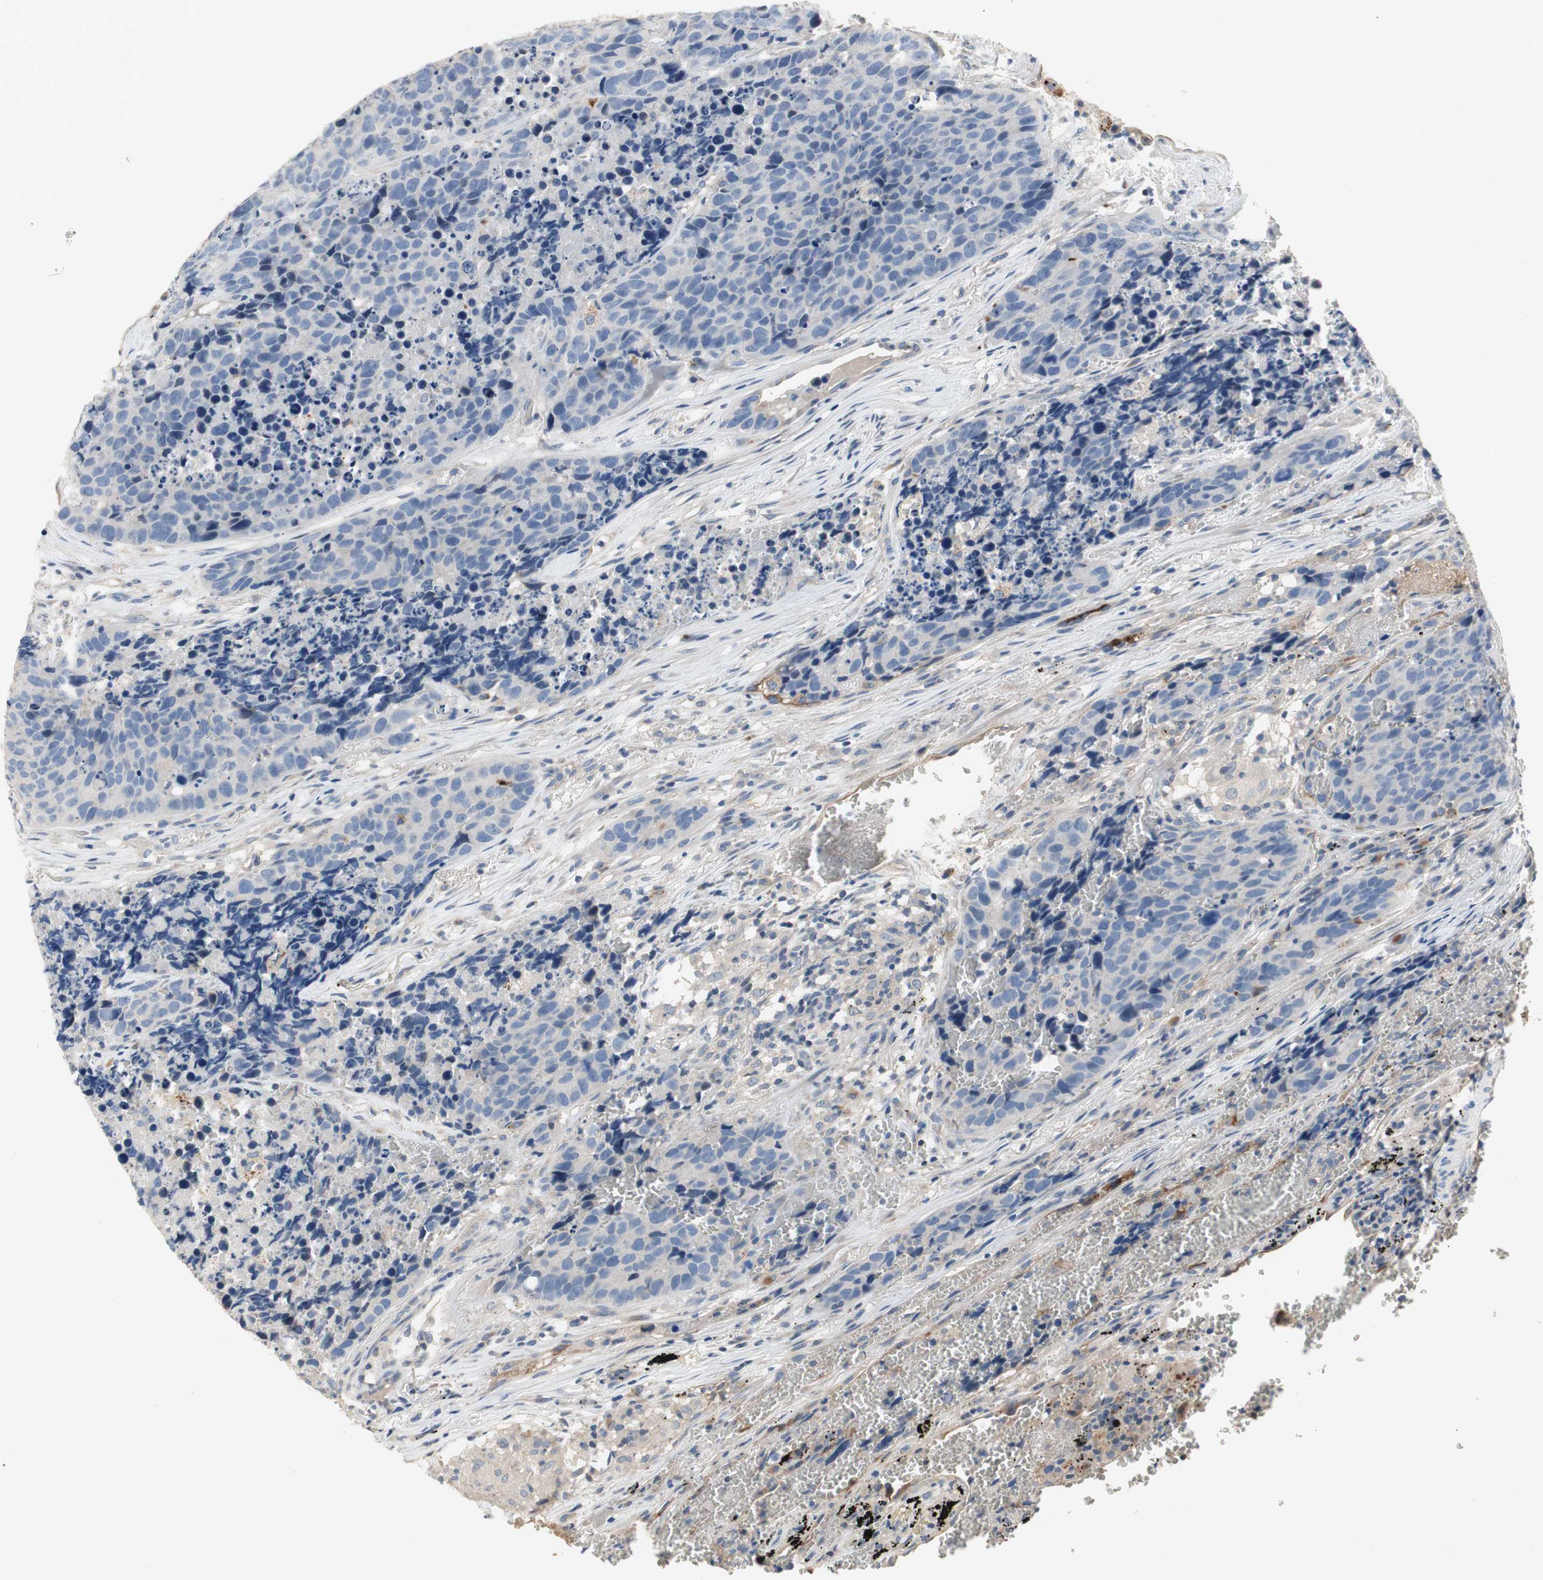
{"staining": {"intensity": "negative", "quantity": "none", "location": "none"}, "tissue": "carcinoid", "cell_type": "Tumor cells", "image_type": "cancer", "snomed": [{"axis": "morphology", "description": "Carcinoid, malignant, NOS"}, {"axis": "topography", "description": "Lung"}], "caption": "Tumor cells are negative for protein expression in human malignant carcinoid.", "gene": "ALPL", "patient": {"sex": "male", "age": 60}}